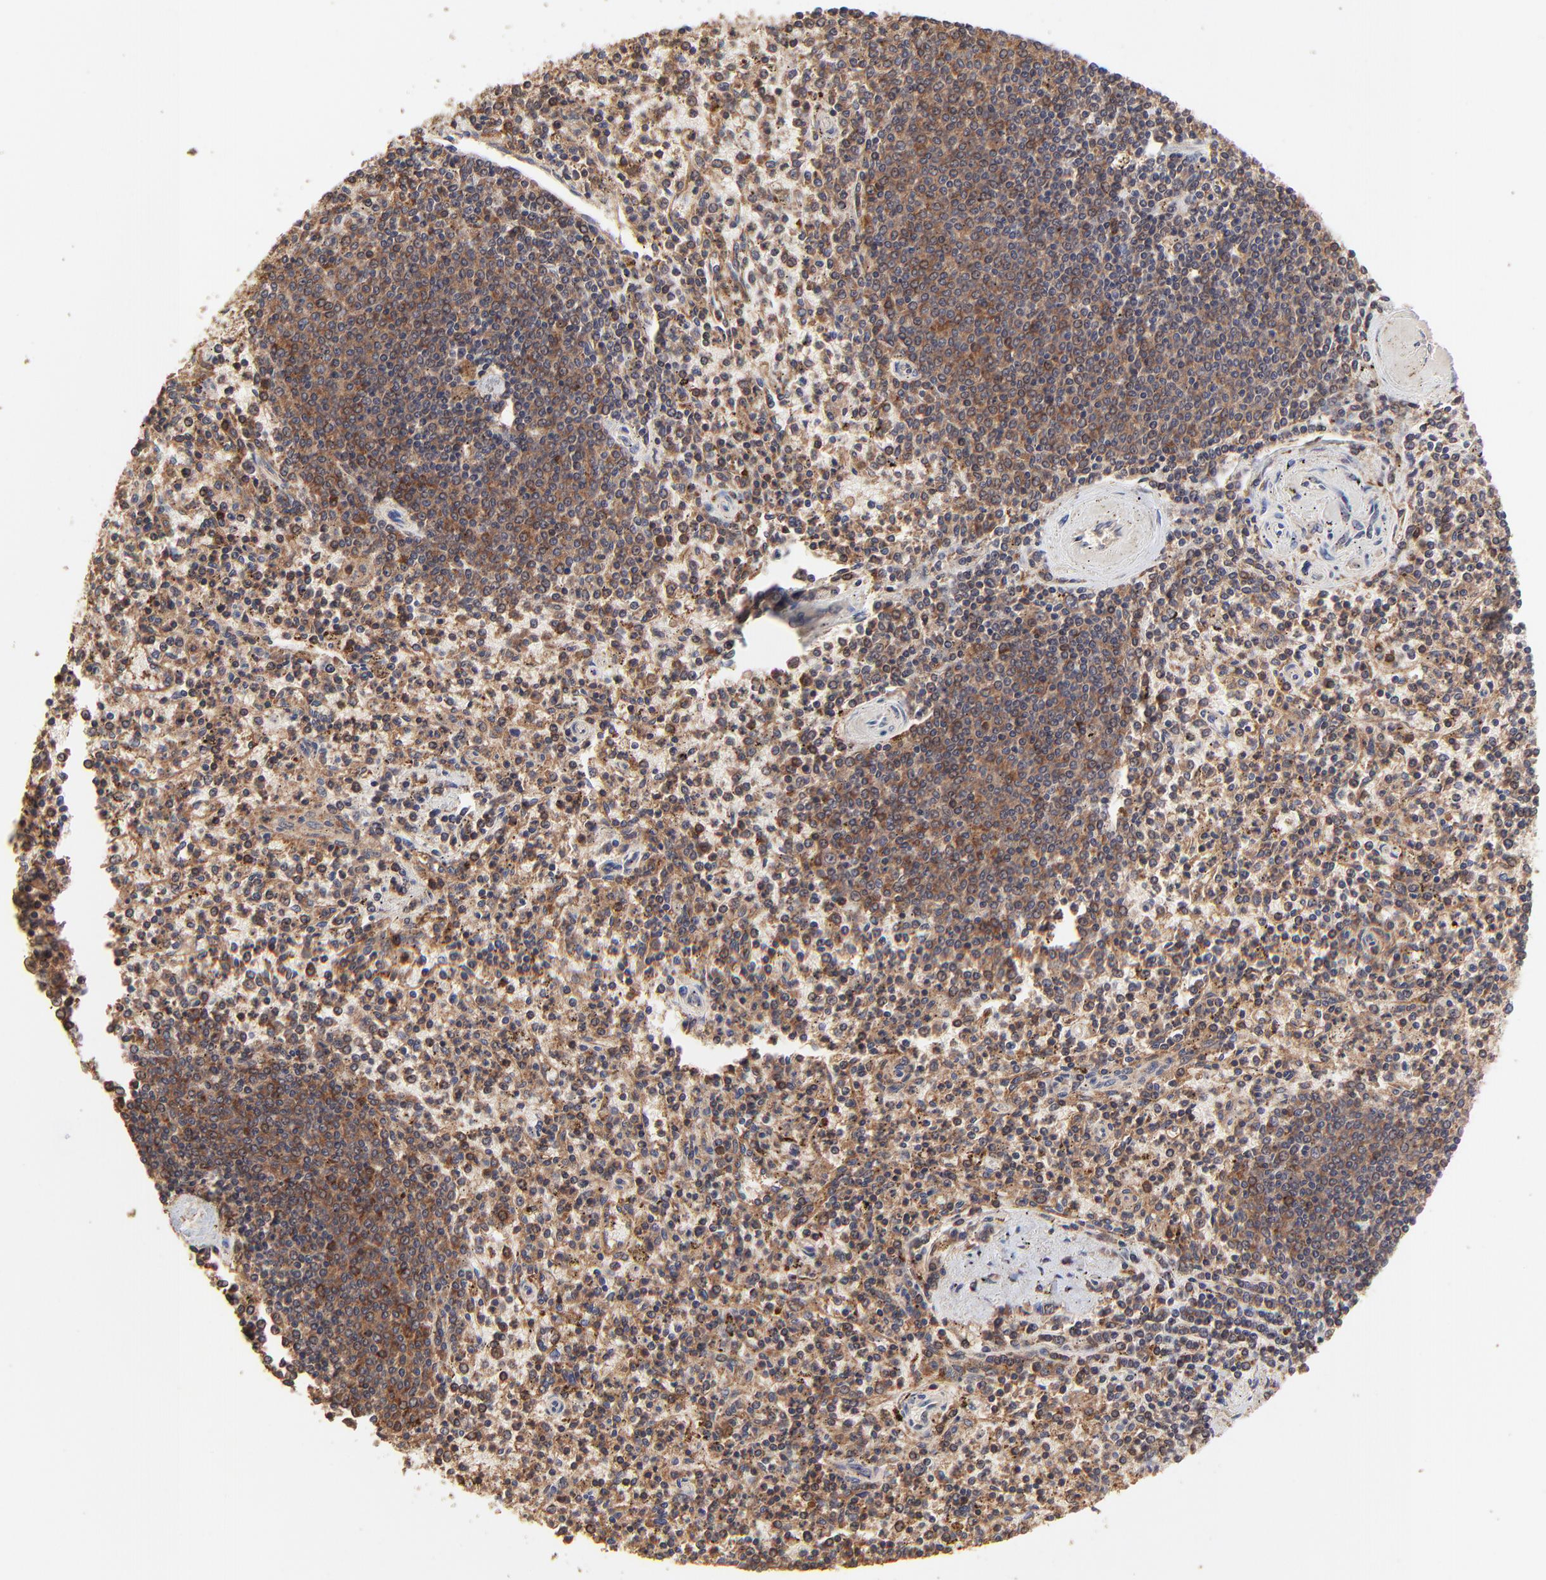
{"staining": {"intensity": "strong", "quantity": ">75%", "location": "cytoplasmic/membranous"}, "tissue": "spleen", "cell_type": "Cells in red pulp", "image_type": "normal", "snomed": [{"axis": "morphology", "description": "Normal tissue, NOS"}, {"axis": "topography", "description": "Spleen"}], "caption": "Human spleen stained with a brown dye exhibits strong cytoplasmic/membranous positive staining in approximately >75% of cells in red pulp.", "gene": "STON2", "patient": {"sex": "male", "age": 72}}